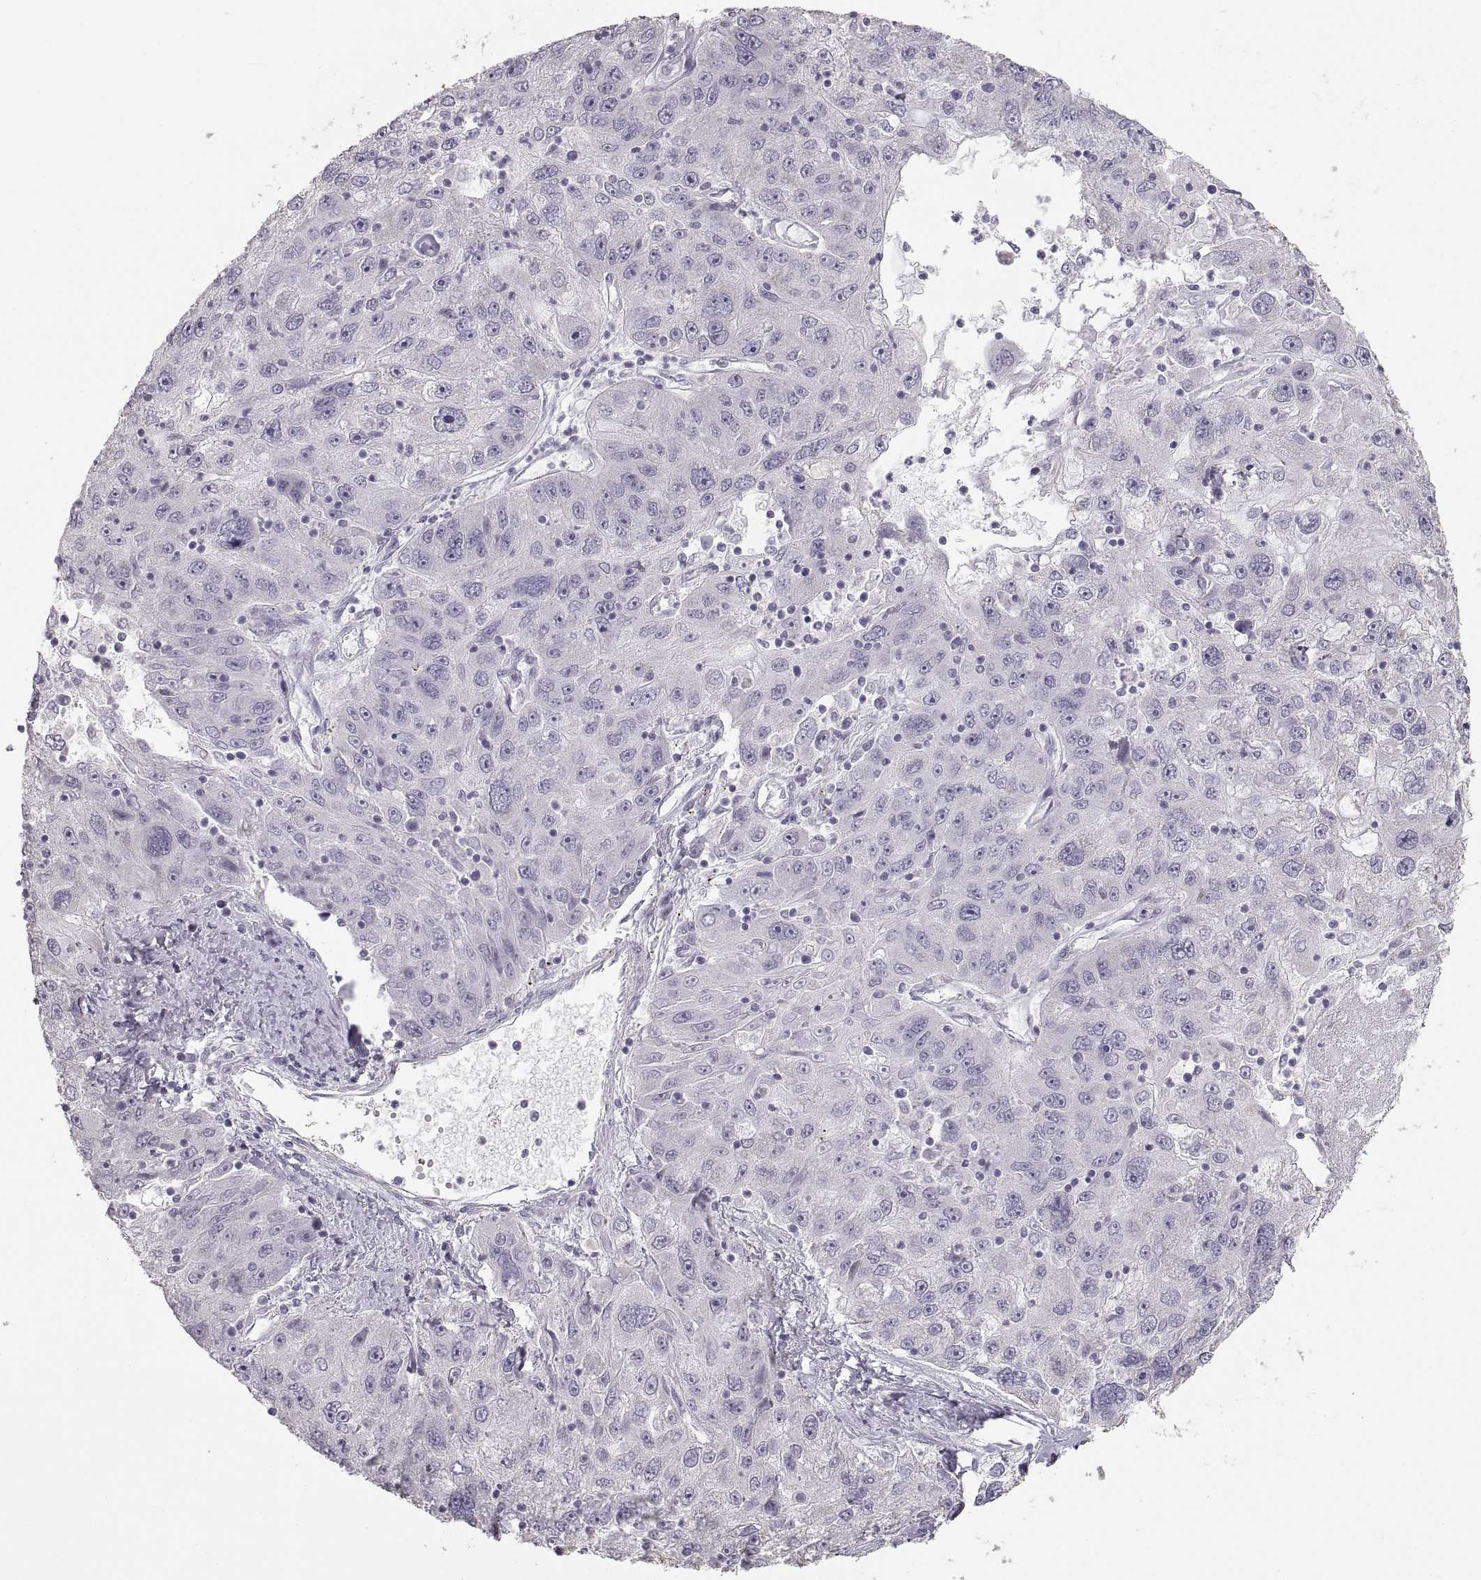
{"staining": {"intensity": "negative", "quantity": "none", "location": "none"}, "tissue": "stomach cancer", "cell_type": "Tumor cells", "image_type": "cancer", "snomed": [{"axis": "morphology", "description": "Adenocarcinoma, NOS"}, {"axis": "topography", "description": "Stomach"}], "caption": "A high-resolution histopathology image shows immunohistochemistry staining of adenocarcinoma (stomach), which displays no significant expression in tumor cells.", "gene": "ZP3", "patient": {"sex": "male", "age": 56}}